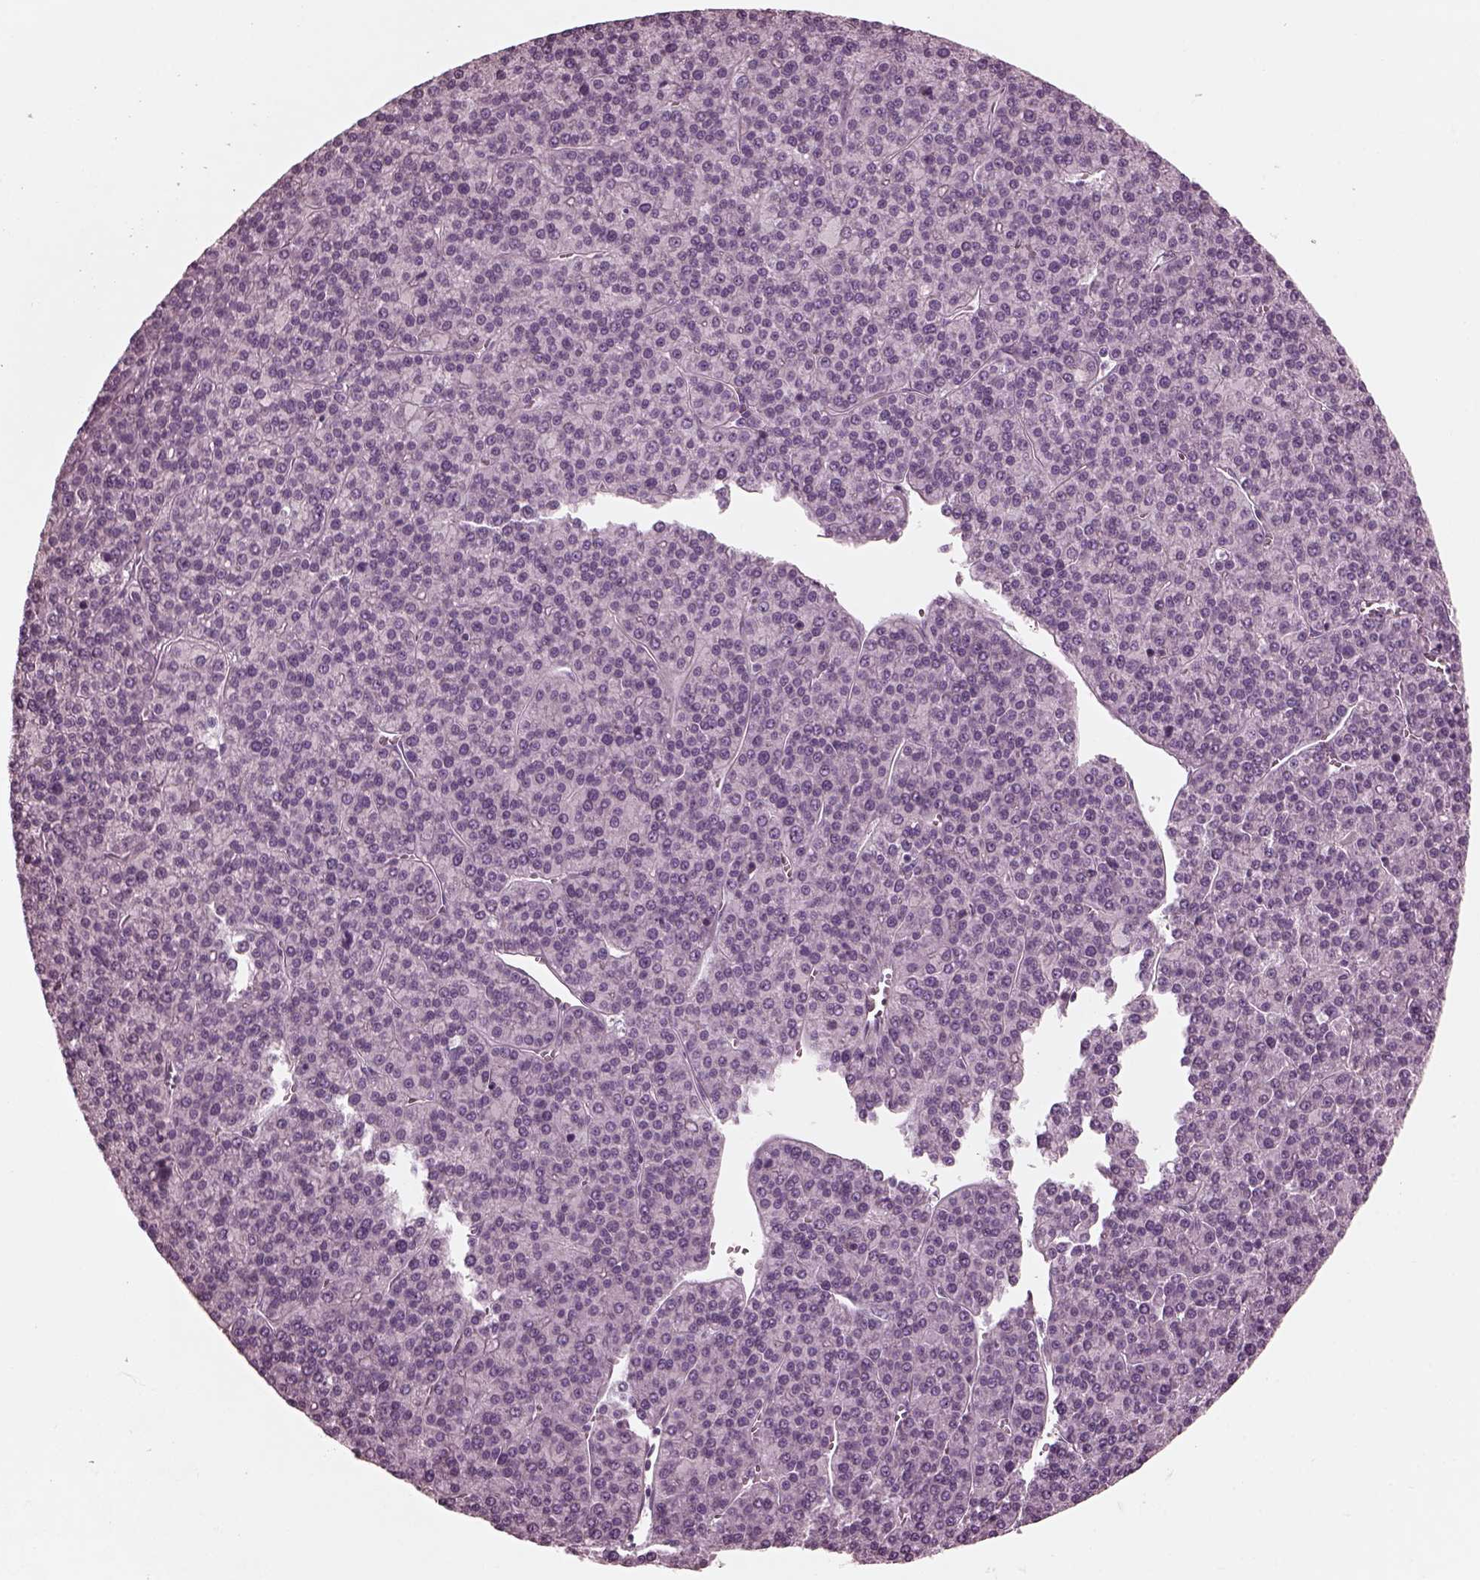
{"staining": {"intensity": "negative", "quantity": "none", "location": "none"}, "tissue": "liver cancer", "cell_type": "Tumor cells", "image_type": "cancer", "snomed": [{"axis": "morphology", "description": "Carcinoma, Hepatocellular, NOS"}, {"axis": "topography", "description": "Liver"}], "caption": "The photomicrograph displays no staining of tumor cells in liver cancer.", "gene": "KIF6", "patient": {"sex": "female", "age": 58}}